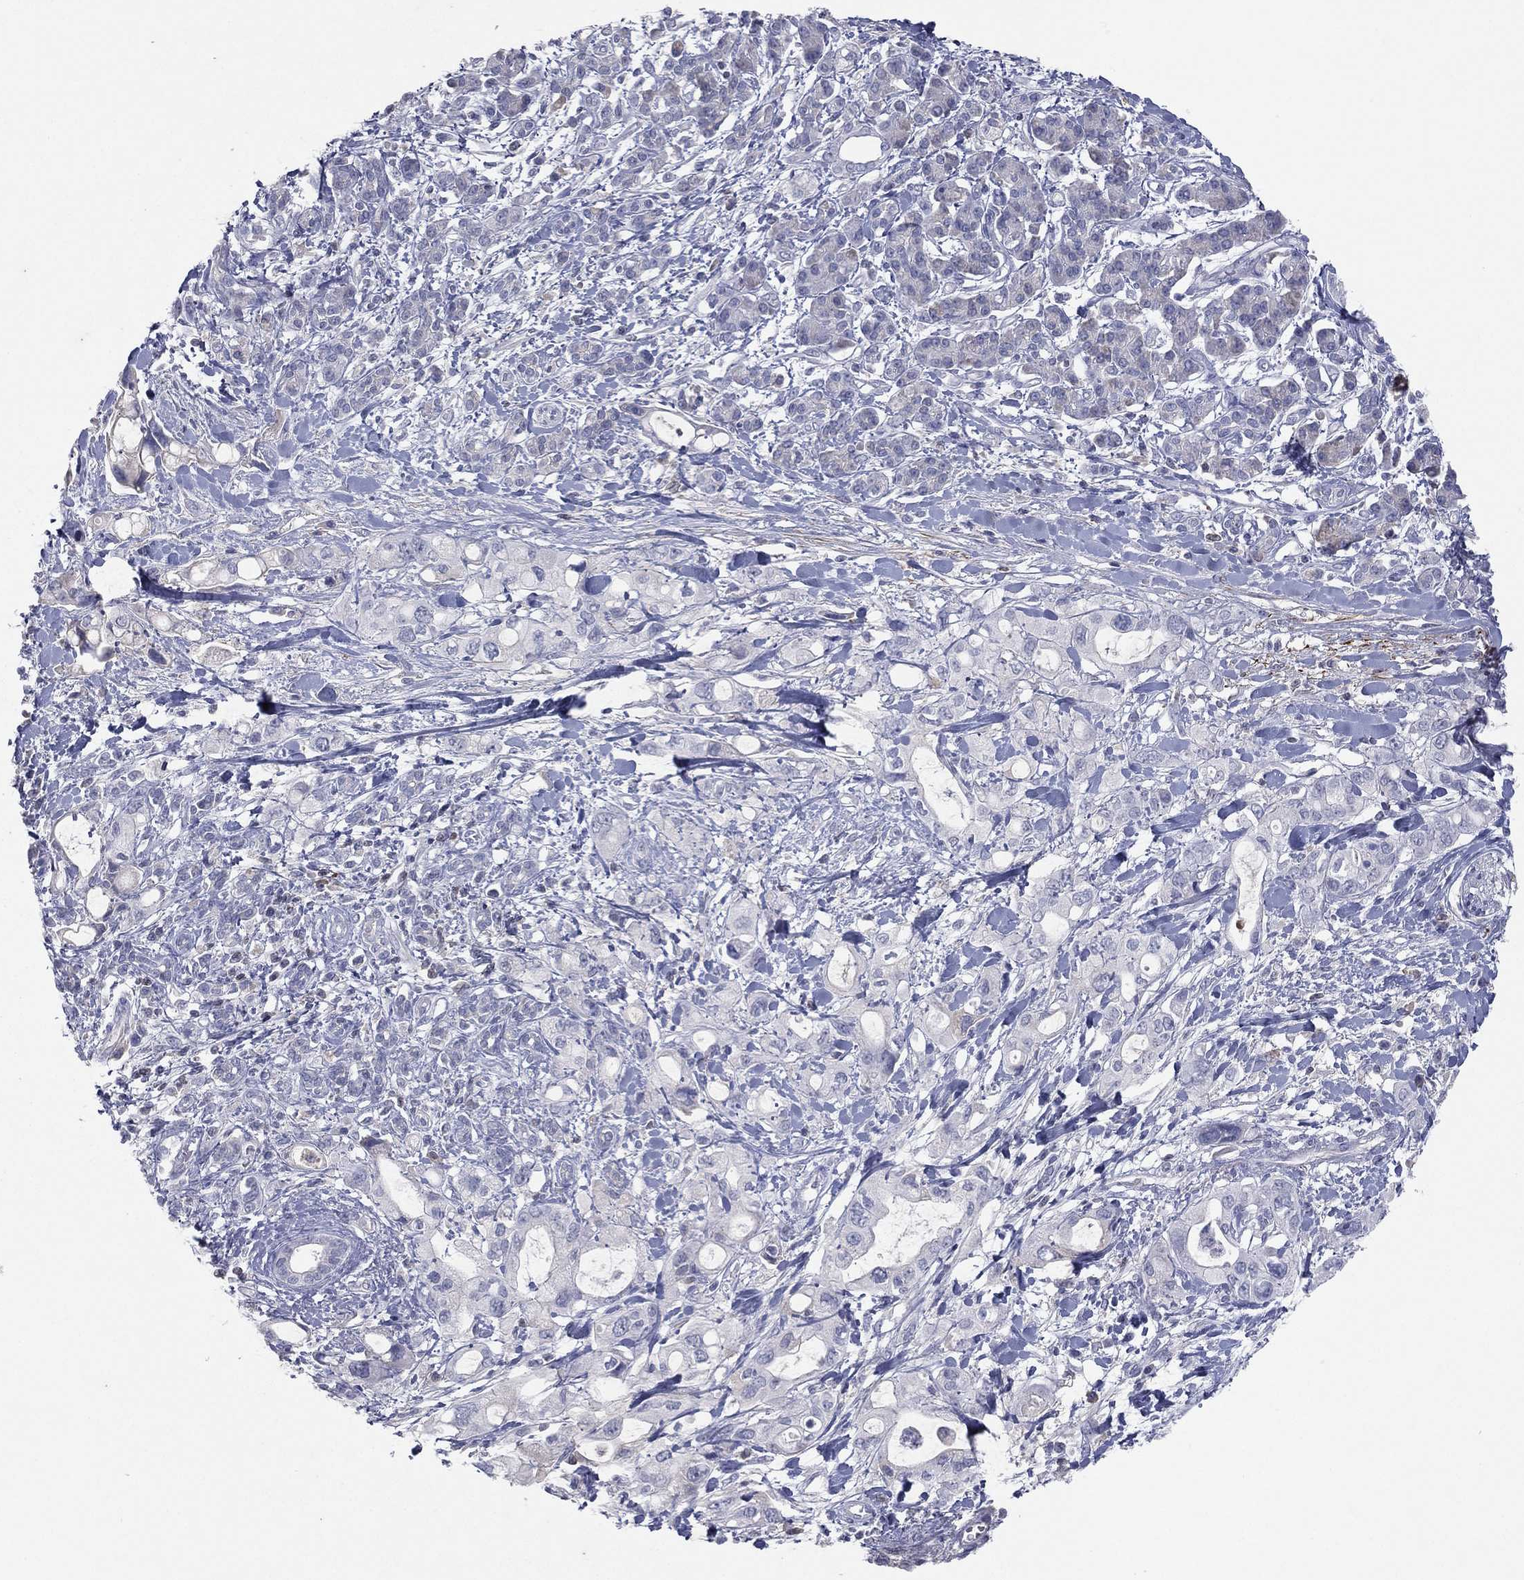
{"staining": {"intensity": "negative", "quantity": "none", "location": "none"}, "tissue": "pancreatic cancer", "cell_type": "Tumor cells", "image_type": "cancer", "snomed": [{"axis": "morphology", "description": "Adenocarcinoma, NOS"}, {"axis": "topography", "description": "Pancreas"}], "caption": "Pancreatic cancer stained for a protein using immunohistochemistry (IHC) reveals no expression tumor cells.", "gene": "CPT1B", "patient": {"sex": "female", "age": 56}}